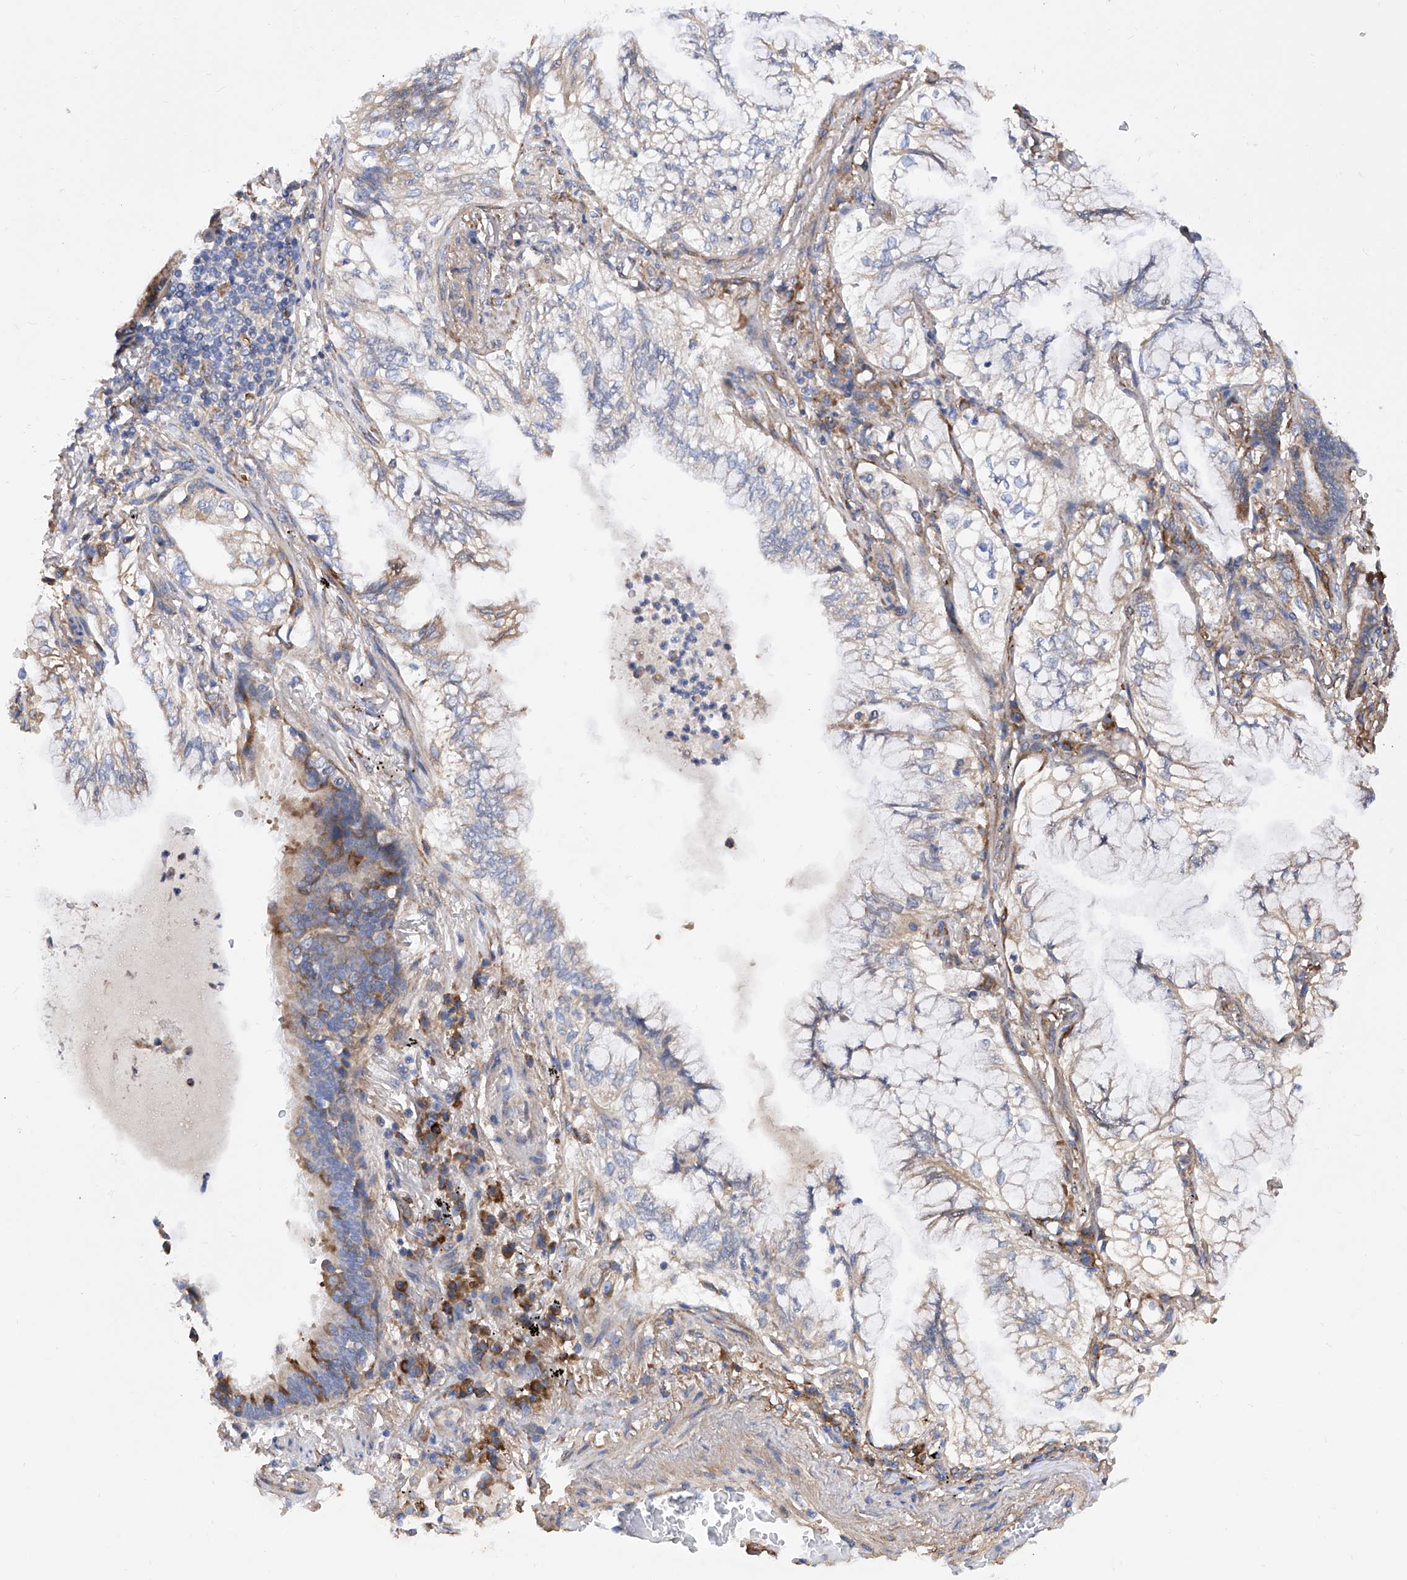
{"staining": {"intensity": "weak", "quantity": "<25%", "location": "cytoplasmic/membranous"}, "tissue": "lung cancer", "cell_type": "Tumor cells", "image_type": "cancer", "snomed": [{"axis": "morphology", "description": "Adenocarcinoma, NOS"}, {"axis": "topography", "description": "Lung"}], "caption": "Tumor cells show no significant protein staining in adenocarcinoma (lung). Brightfield microscopy of immunohistochemistry stained with DAB (3,3'-diaminobenzidine) (brown) and hematoxylin (blue), captured at high magnification.", "gene": "INPP5B", "patient": {"sex": "female", "age": 70}}